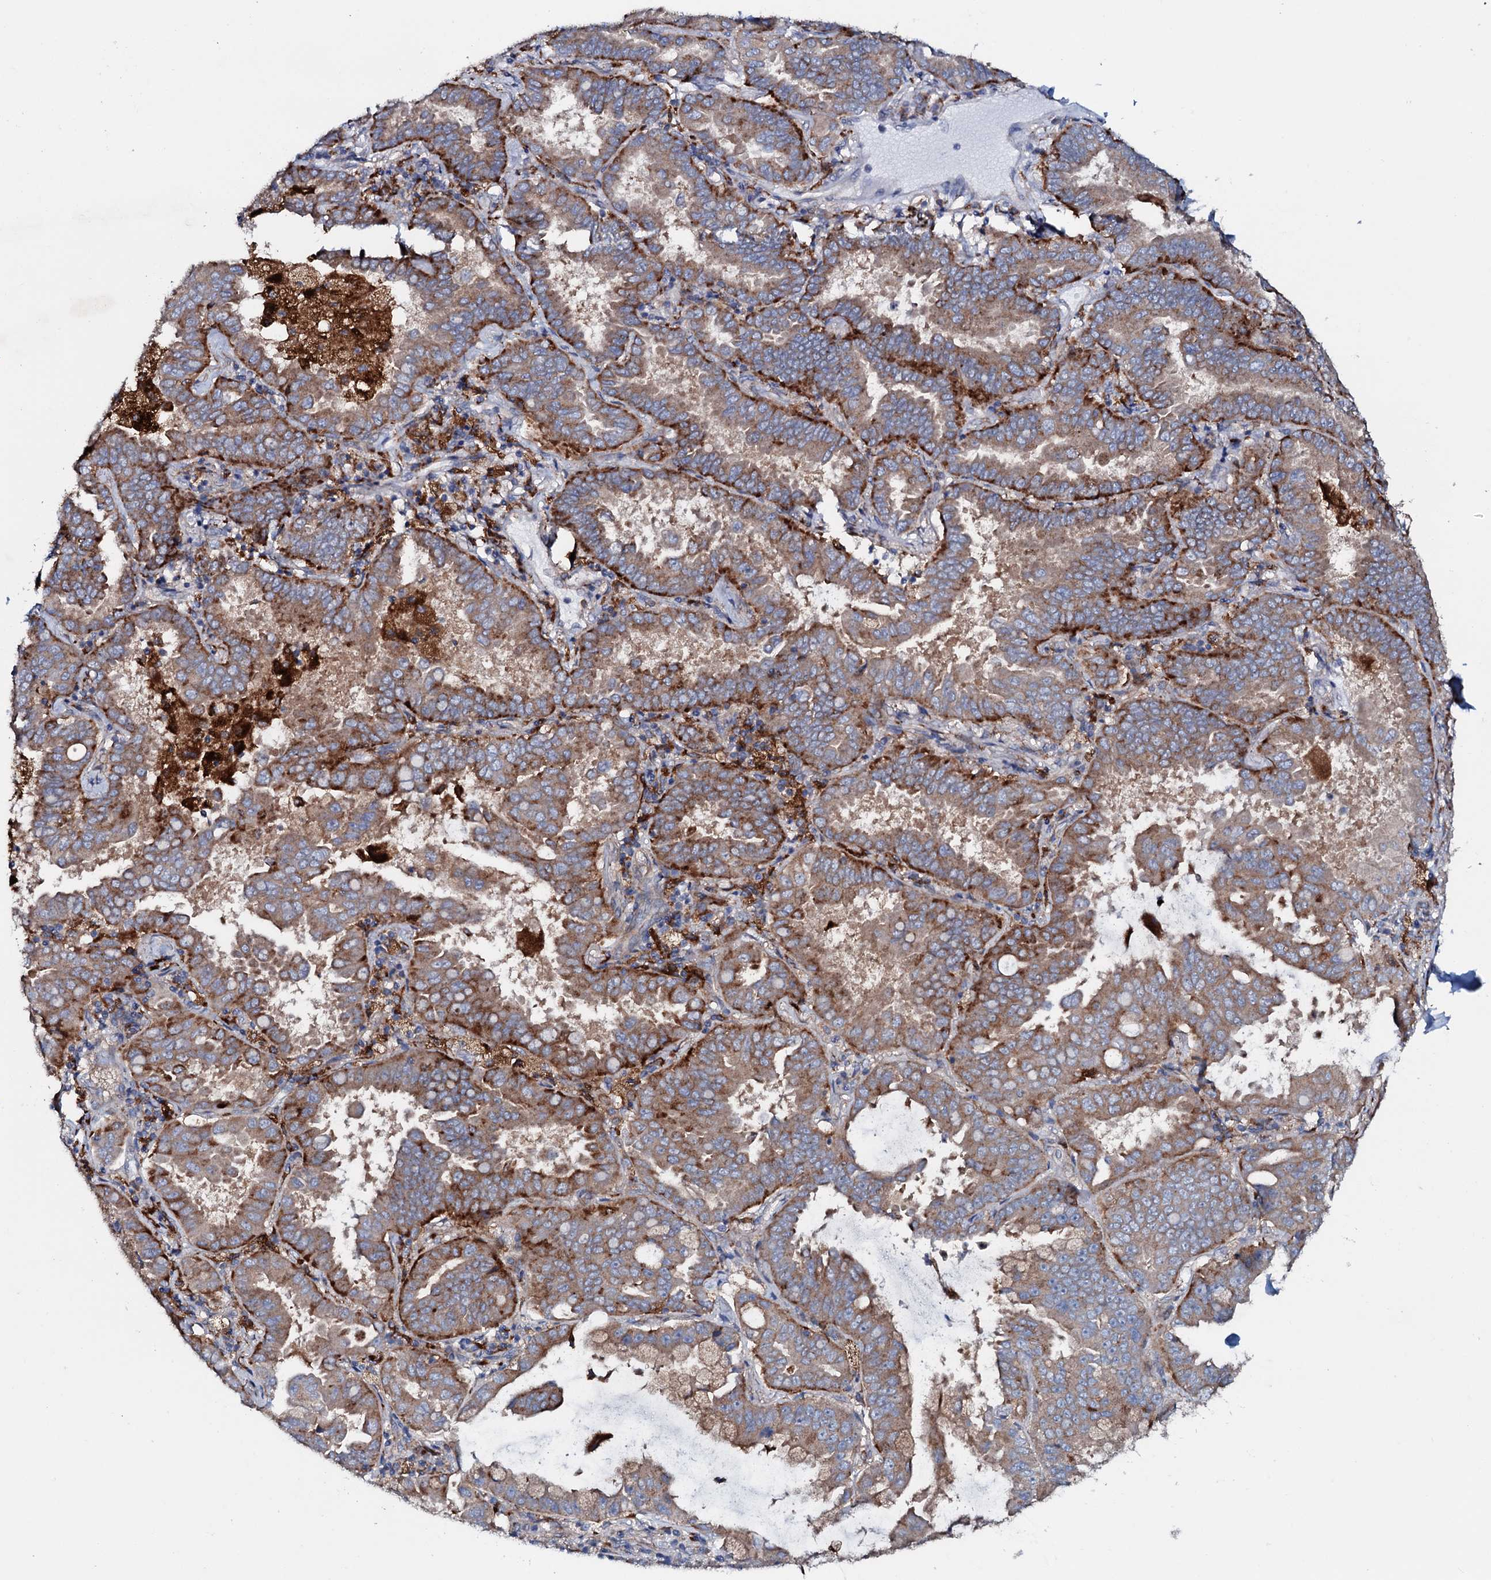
{"staining": {"intensity": "moderate", "quantity": ">75%", "location": "cytoplasmic/membranous"}, "tissue": "lung cancer", "cell_type": "Tumor cells", "image_type": "cancer", "snomed": [{"axis": "morphology", "description": "Adenocarcinoma, NOS"}, {"axis": "topography", "description": "Lung"}], "caption": "Immunohistochemical staining of lung cancer (adenocarcinoma) demonstrates medium levels of moderate cytoplasmic/membranous staining in about >75% of tumor cells.", "gene": "P2RX4", "patient": {"sex": "male", "age": 64}}